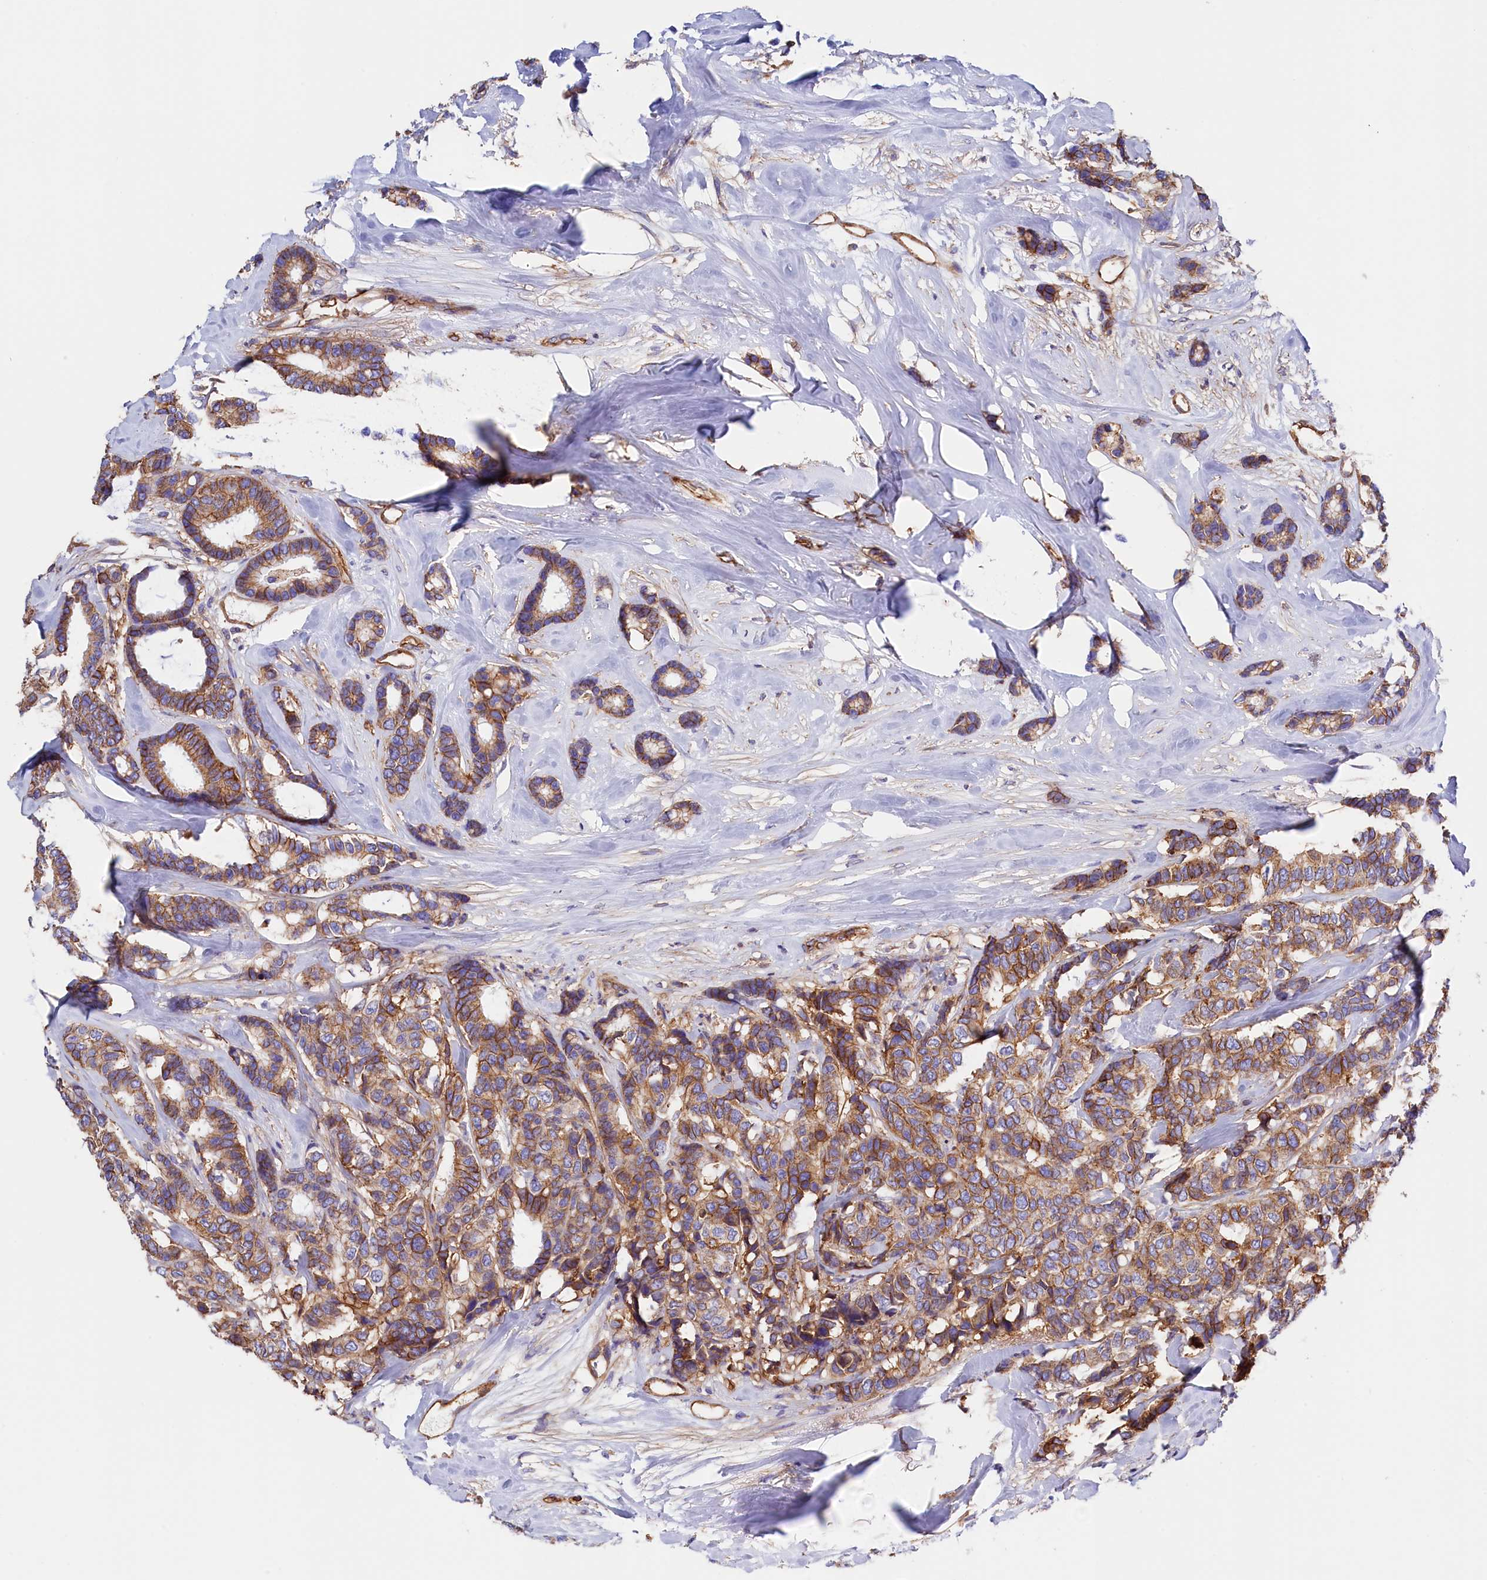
{"staining": {"intensity": "moderate", "quantity": ">75%", "location": "cytoplasmic/membranous"}, "tissue": "breast cancer", "cell_type": "Tumor cells", "image_type": "cancer", "snomed": [{"axis": "morphology", "description": "Duct carcinoma"}, {"axis": "topography", "description": "Breast"}], "caption": "Immunohistochemistry image of human breast cancer stained for a protein (brown), which demonstrates medium levels of moderate cytoplasmic/membranous staining in approximately >75% of tumor cells.", "gene": "ATP2B4", "patient": {"sex": "female", "age": 87}}